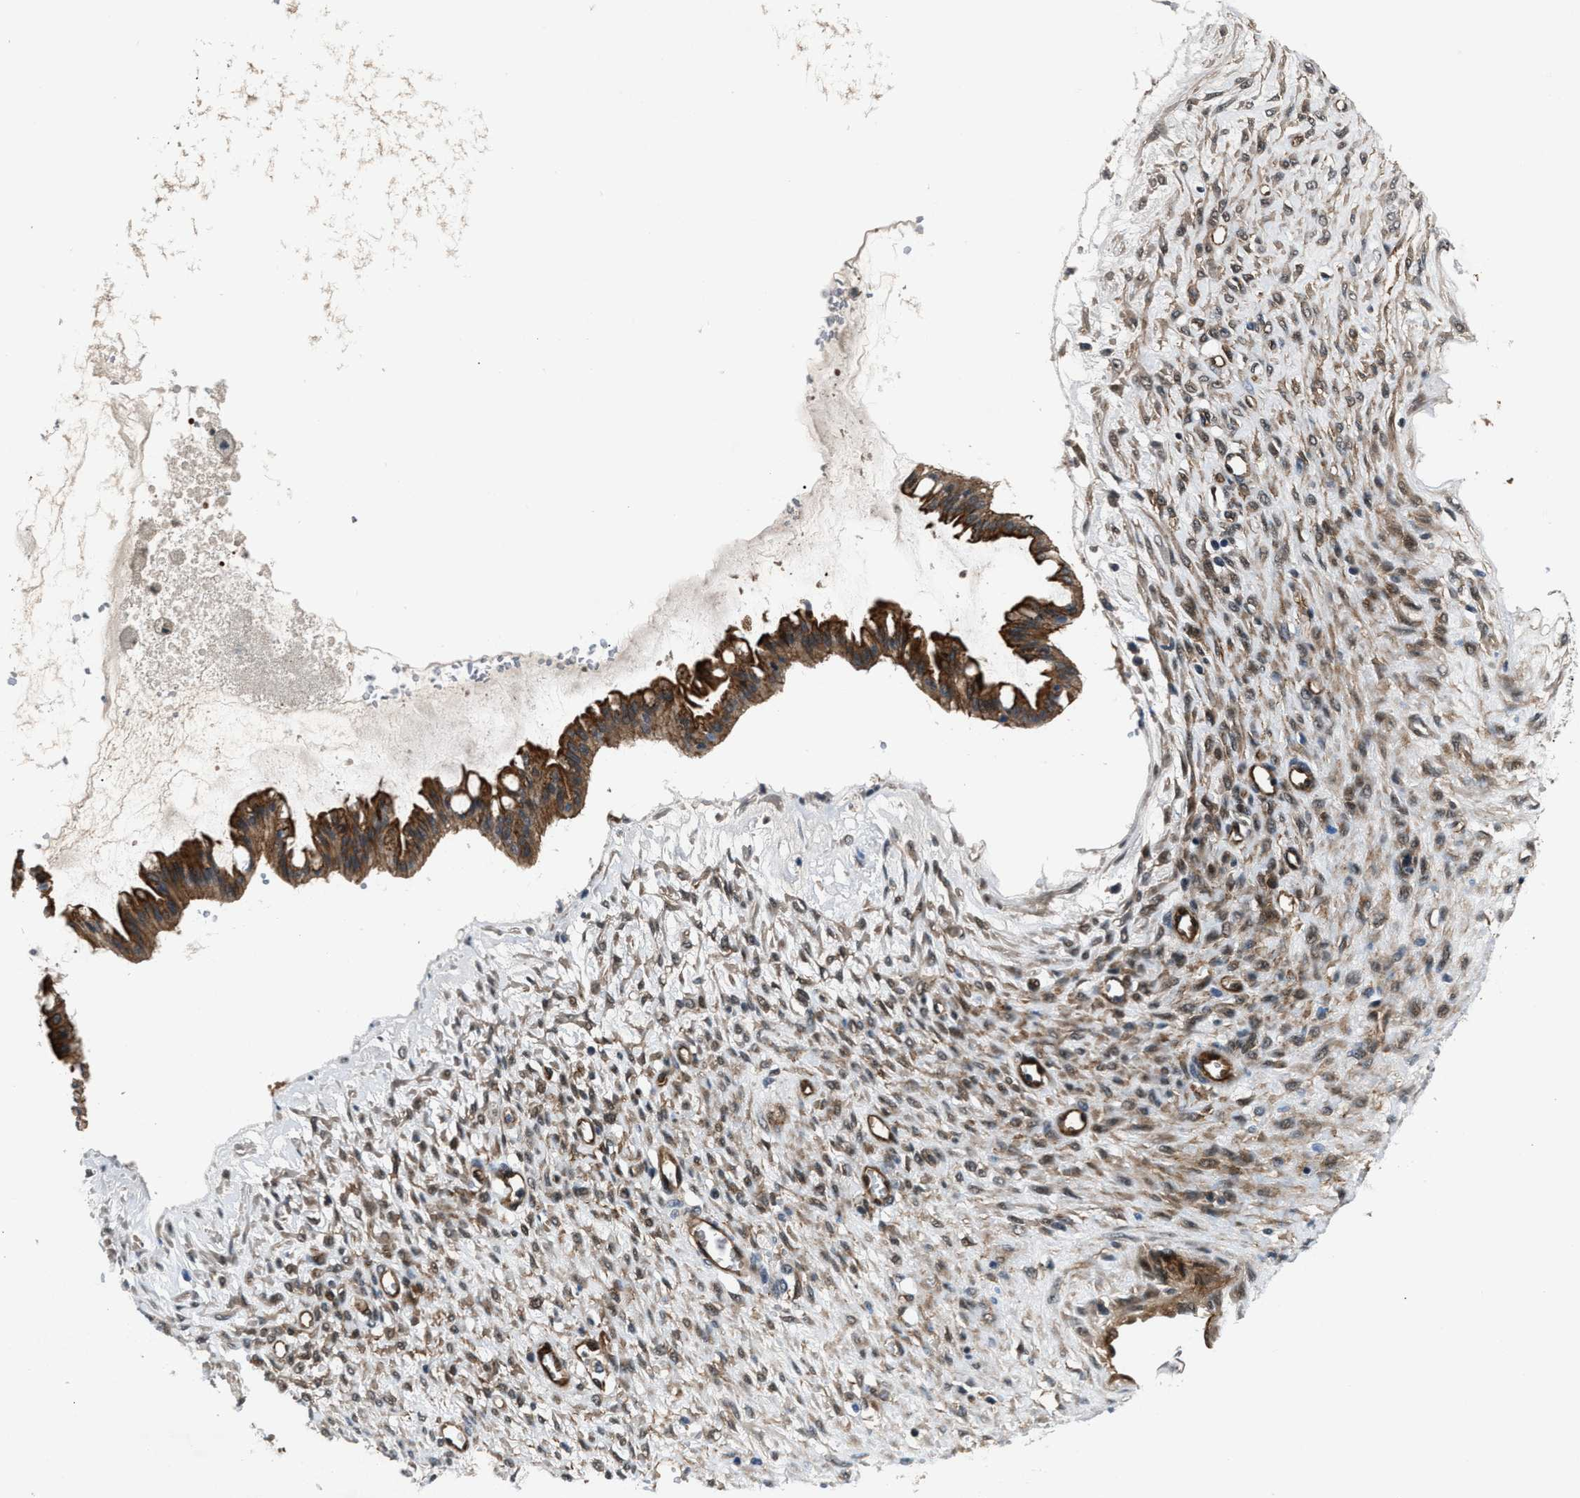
{"staining": {"intensity": "moderate", "quantity": ">75%", "location": "cytoplasmic/membranous"}, "tissue": "ovarian cancer", "cell_type": "Tumor cells", "image_type": "cancer", "snomed": [{"axis": "morphology", "description": "Cystadenocarcinoma, mucinous, NOS"}, {"axis": "topography", "description": "Ovary"}], "caption": "DAB immunohistochemical staining of human ovarian cancer (mucinous cystadenocarcinoma) demonstrates moderate cytoplasmic/membranous protein positivity in approximately >75% of tumor cells.", "gene": "COPS2", "patient": {"sex": "female", "age": 73}}